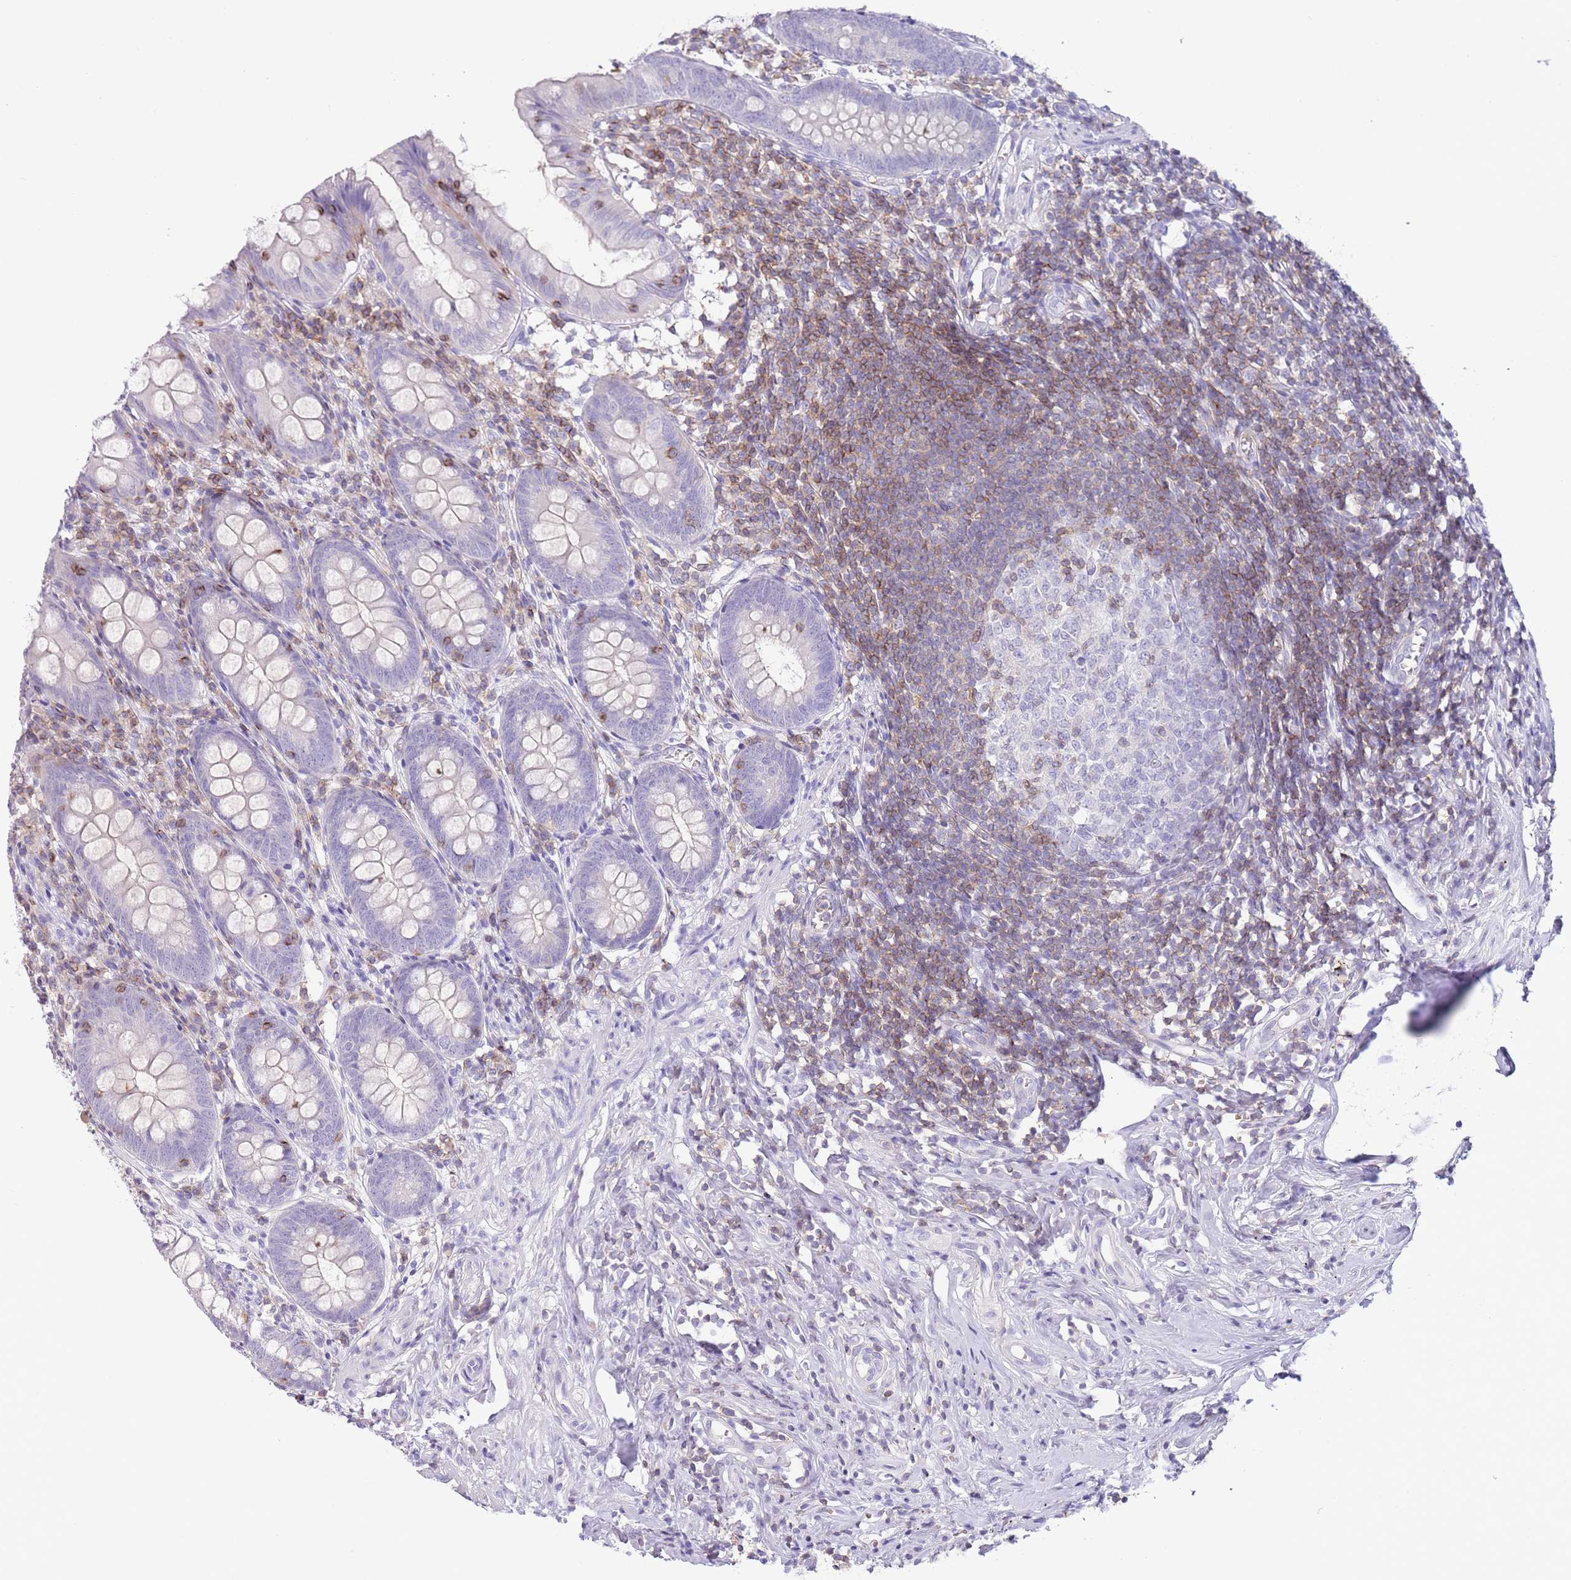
{"staining": {"intensity": "negative", "quantity": "none", "location": "none"}, "tissue": "appendix", "cell_type": "Glandular cells", "image_type": "normal", "snomed": [{"axis": "morphology", "description": "Normal tissue, NOS"}, {"axis": "topography", "description": "Appendix"}], "caption": "An immunohistochemistry histopathology image of normal appendix is shown. There is no staining in glandular cells of appendix. (DAB (3,3'-diaminobenzidine) immunohistochemistry (IHC), high magnification).", "gene": "OR4Q3", "patient": {"sex": "female", "age": 51}}